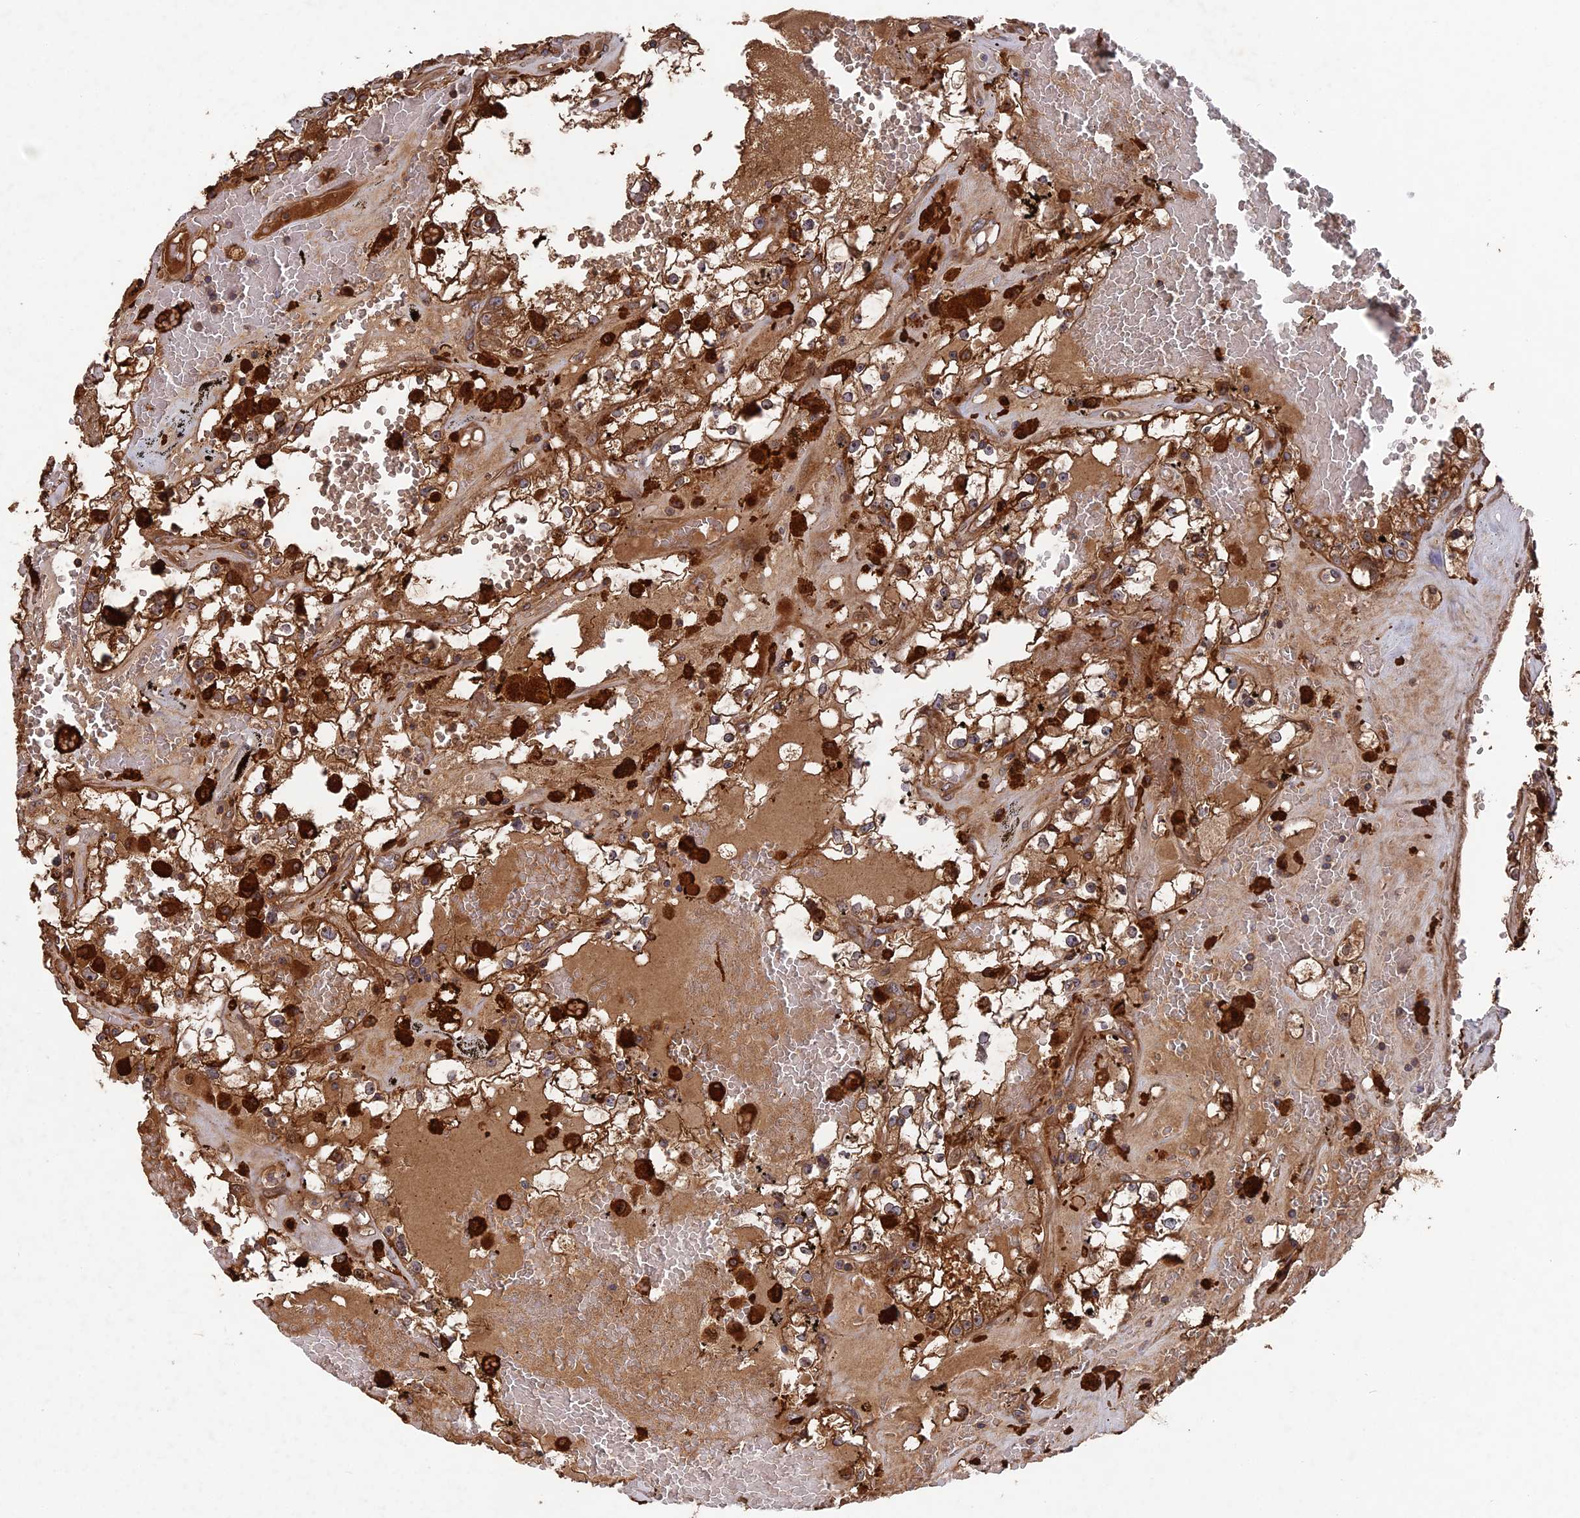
{"staining": {"intensity": "moderate", "quantity": ">75%", "location": "cytoplasmic/membranous"}, "tissue": "renal cancer", "cell_type": "Tumor cells", "image_type": "cancer", "snomed": [{"axis": "morphology", "description": "Adenocarcinoma, NOS"}, {"axis": "topography", "description": "Kidney"}], "caption": "This is a micrograph of immunohistochemistry staining of renal adenocarcinoma, which shows moderate expression in the cytoplasmic/membranous of tumor cells.", "gene": "DEF8", "patient": {"sex": "male", "age": 56}}